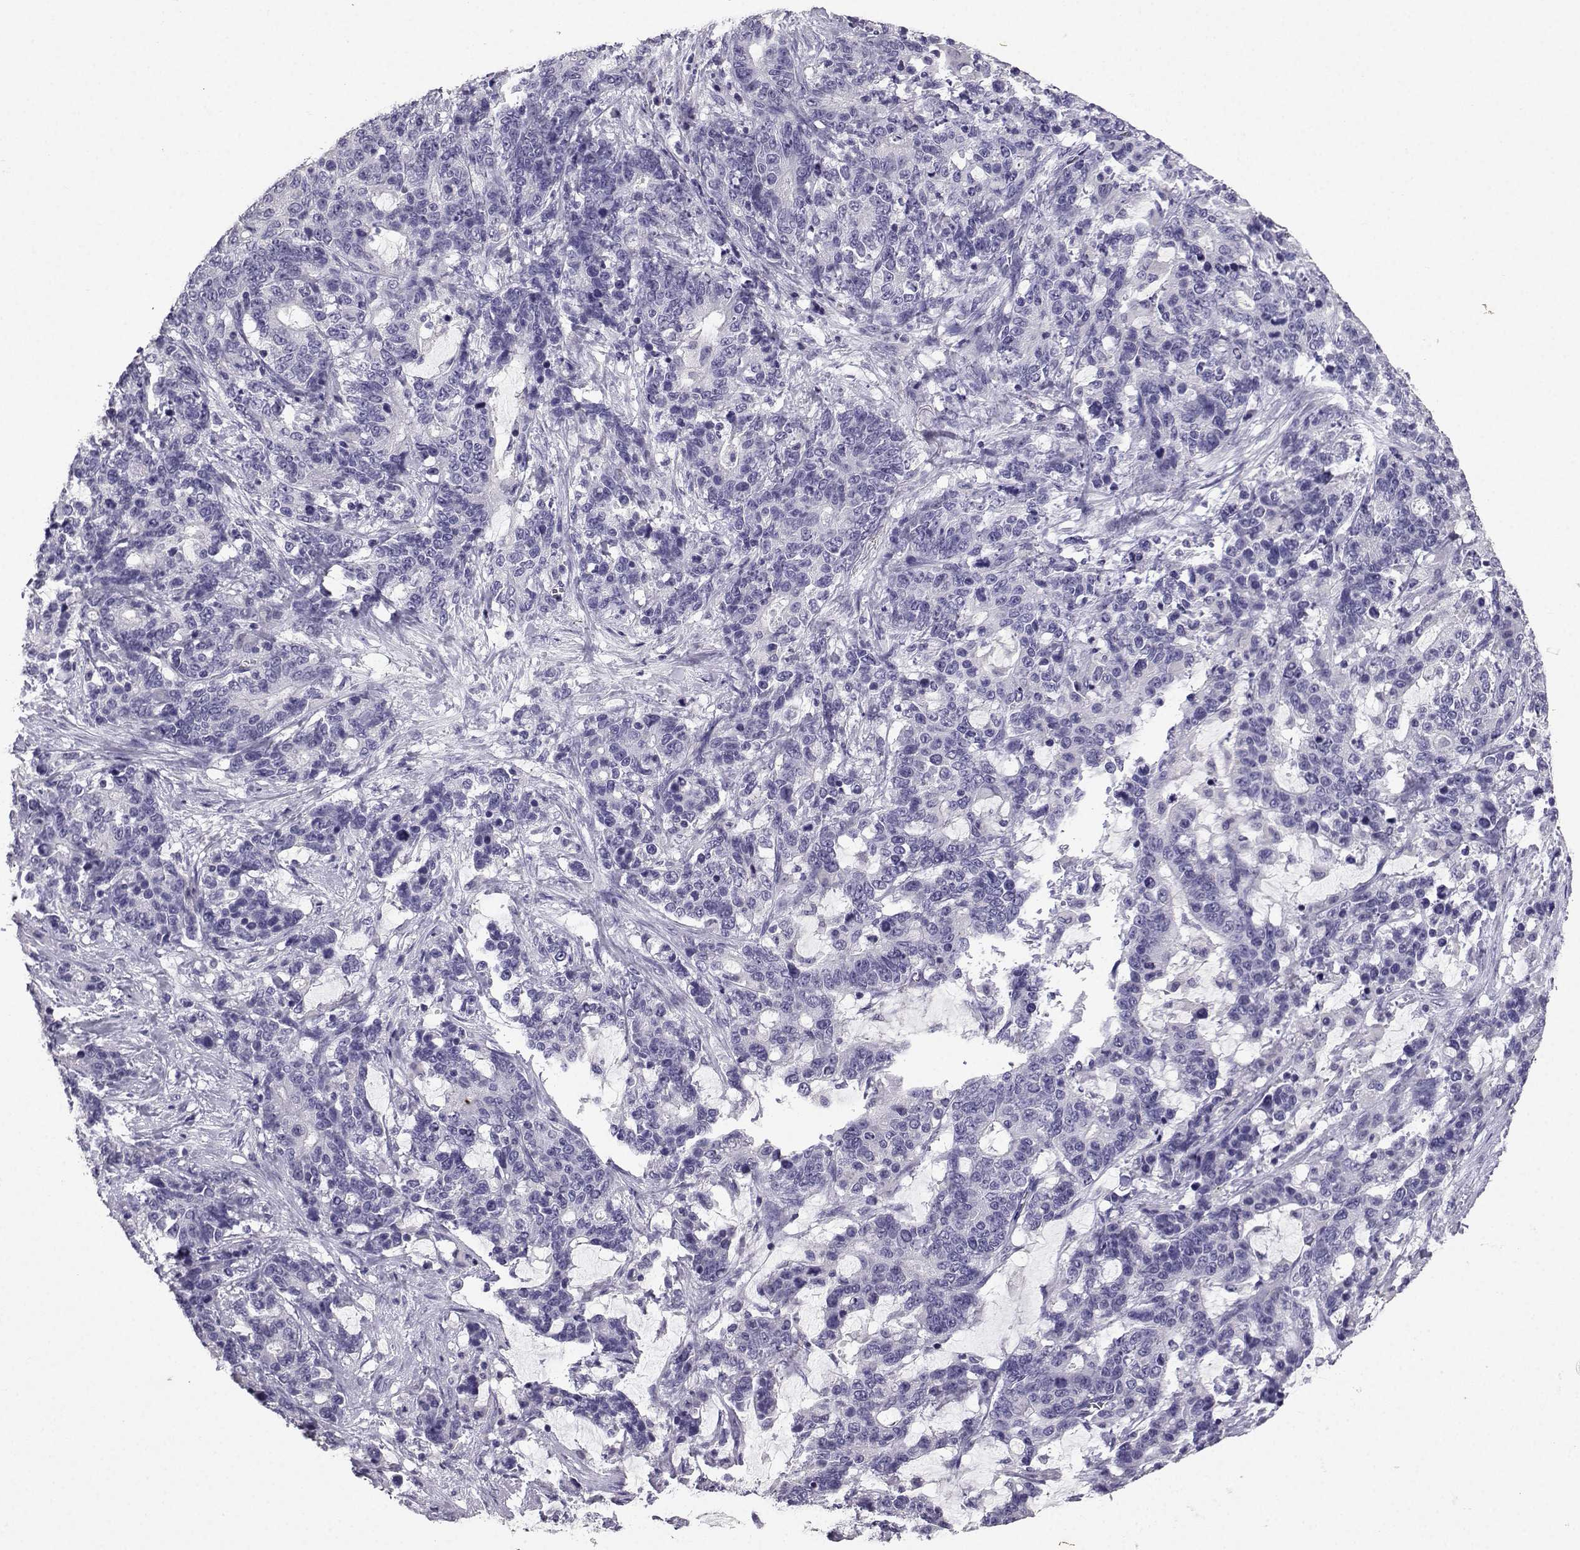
{"staining": {"intensity": "negative", "quantity": "none", "location": "none"}, "tissue": "stomach cancer", "cell_type": "Tumor cells", "image_type": "cancer", "snomed": [{"axis": "morphology", "description": "Normal tissue, NOS"}, {"axis": "morphology", "description": "Adenocarcinoma, NOS"}, {"axis": "topography", "description": "Stomach"}], "caption": "Tumor cells are negative for brown protein staining in adenocarcinoma (stomach).", "gene": "SPAG11B", "patient": {"sex": "female", "age": 64}}